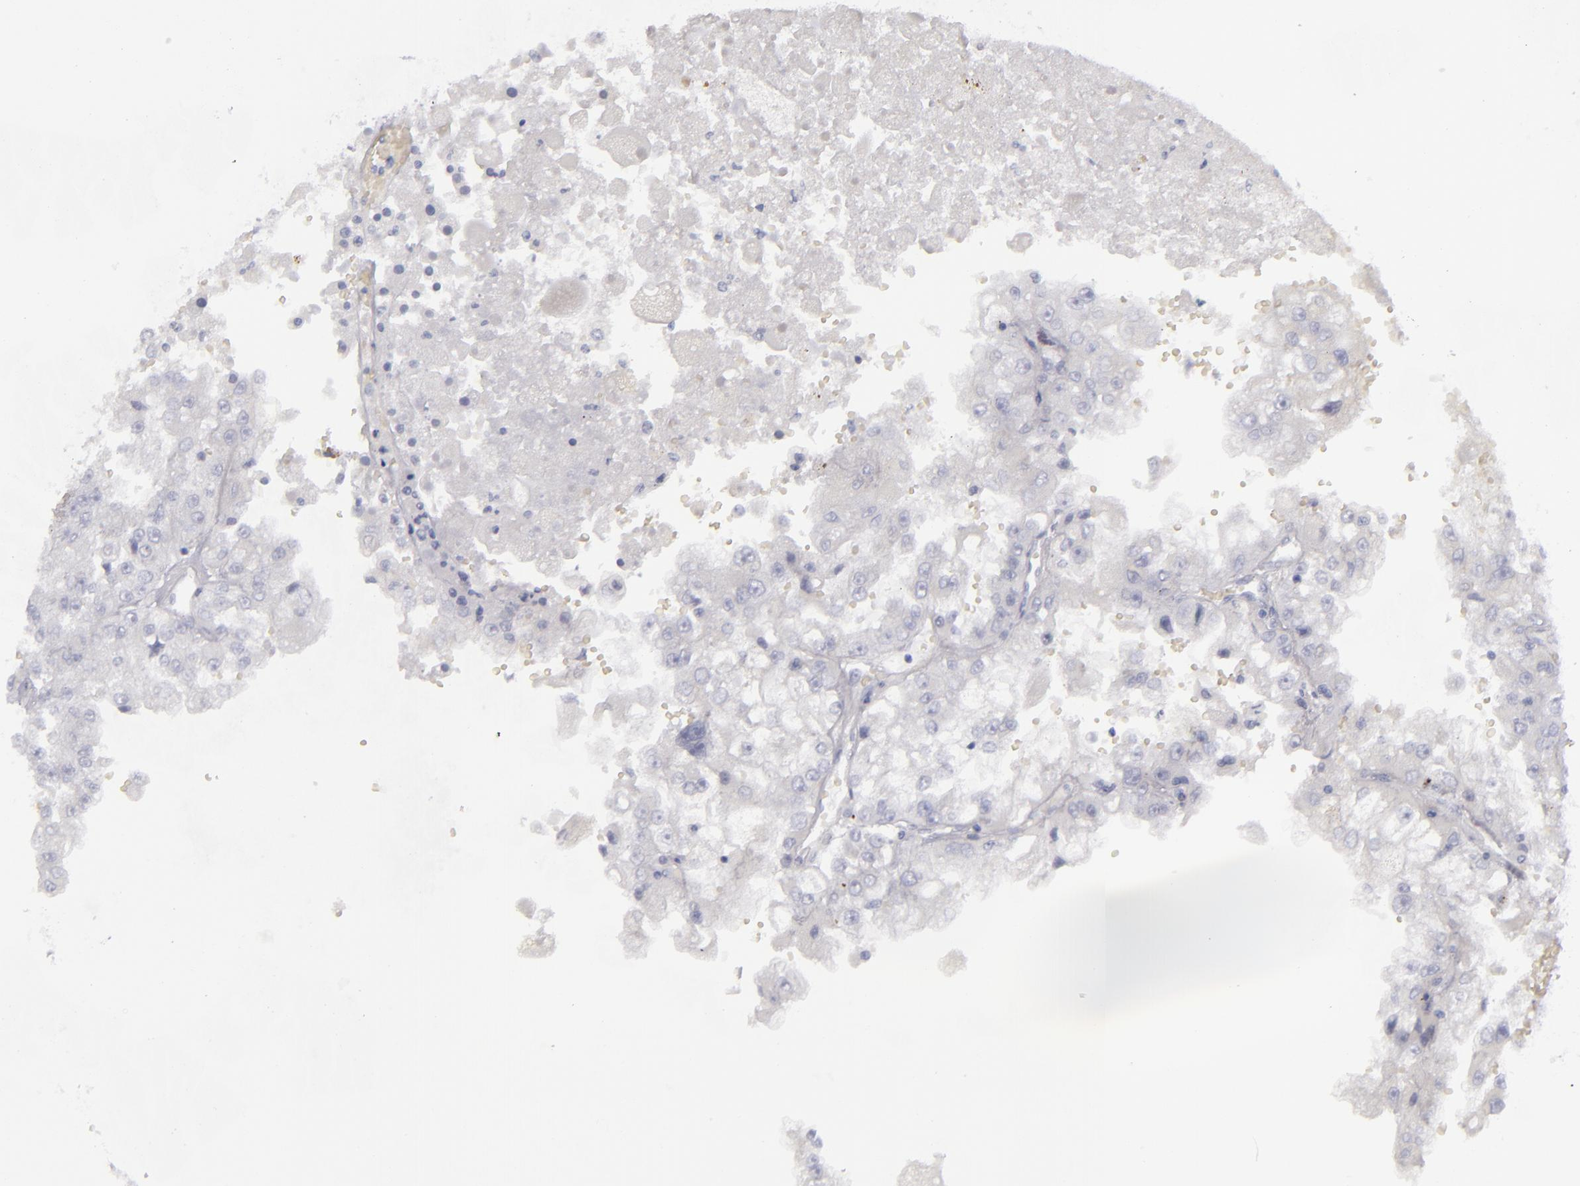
{"staining": {"intensity": "negative", "quantity": "none", "location": "none"}, "tissue": "renal cancer", "cell_type": "Tumor cells", "image_type": "cancer", "snomed": [{"axis": "morphology", "description": "Adenocarcinoma, NOS"}, {"axis": "topography", "description": "Kidney"}], "caption": "Immunohistochemistry image of human renal cancer stained for a protein (brown), which reveals no positivity in tumor cells. (DAB (3,3'-diaminobenzidine) immunohistochemistry (IHC) with hematoxylin counter stain).", "gene": "CD22", "patient": {"sex": "female", "age": 83}}